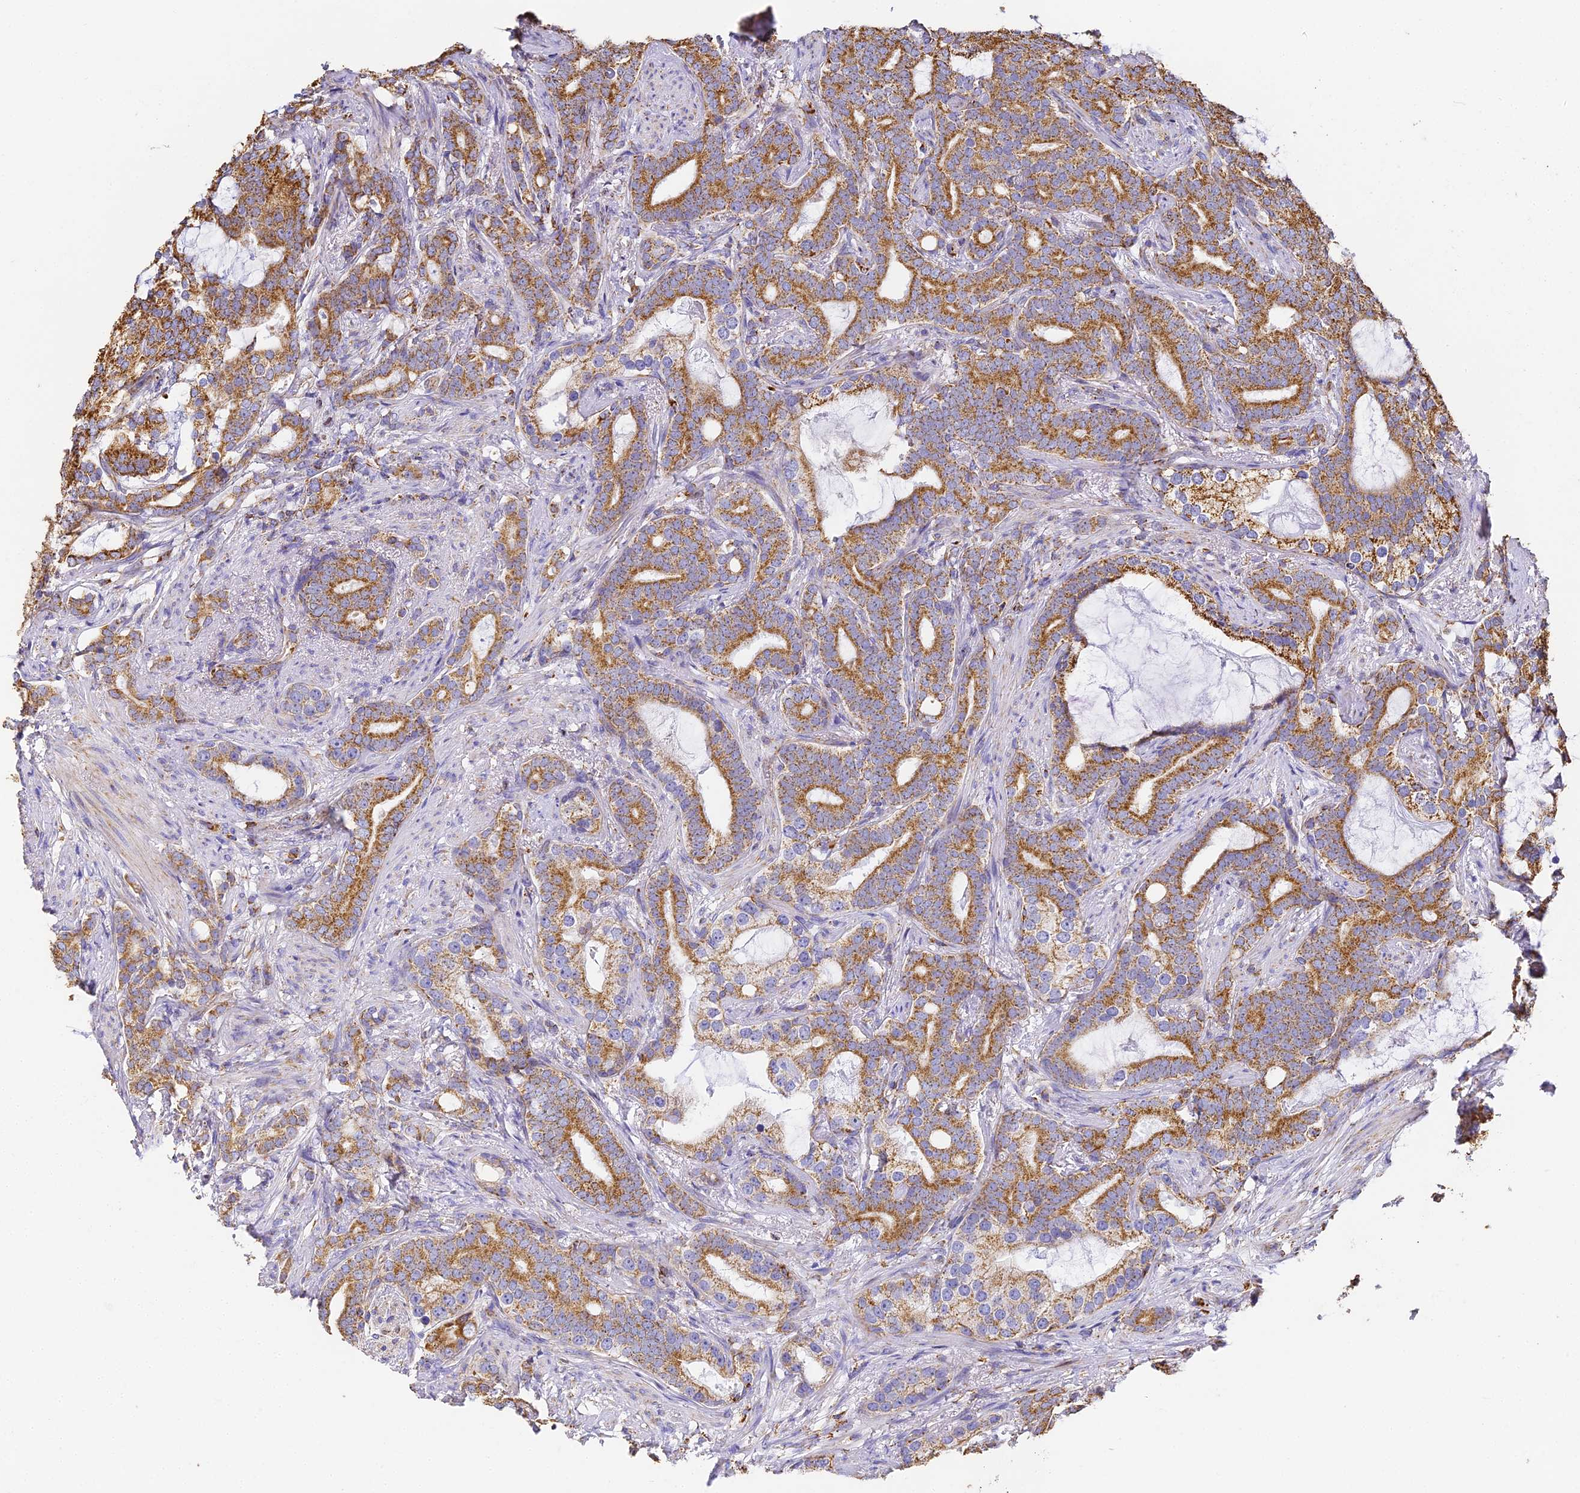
{"staining": {"intensity": "strong", "quantity": ">75%", "location": "cytoplasmic/membranous"}, "tissue": "prostate cancer", "cell_type": "Tumor cells", "image_type": "cancer", "snomed": [{"axis": "morphology", "description": "Adenocarcinoma, Low grade"}, {"axis": "topography", "description": "Prostate"}], "caption": "This histopathology image exhibits IHC staining of human prostate low-grade adenocarcinoma, with high strong cytoplasmic/membranous positivity in approximately >75% of tumor cells.", "gene": "COX6C", "patient": {"sex": "male", "age": 71}}